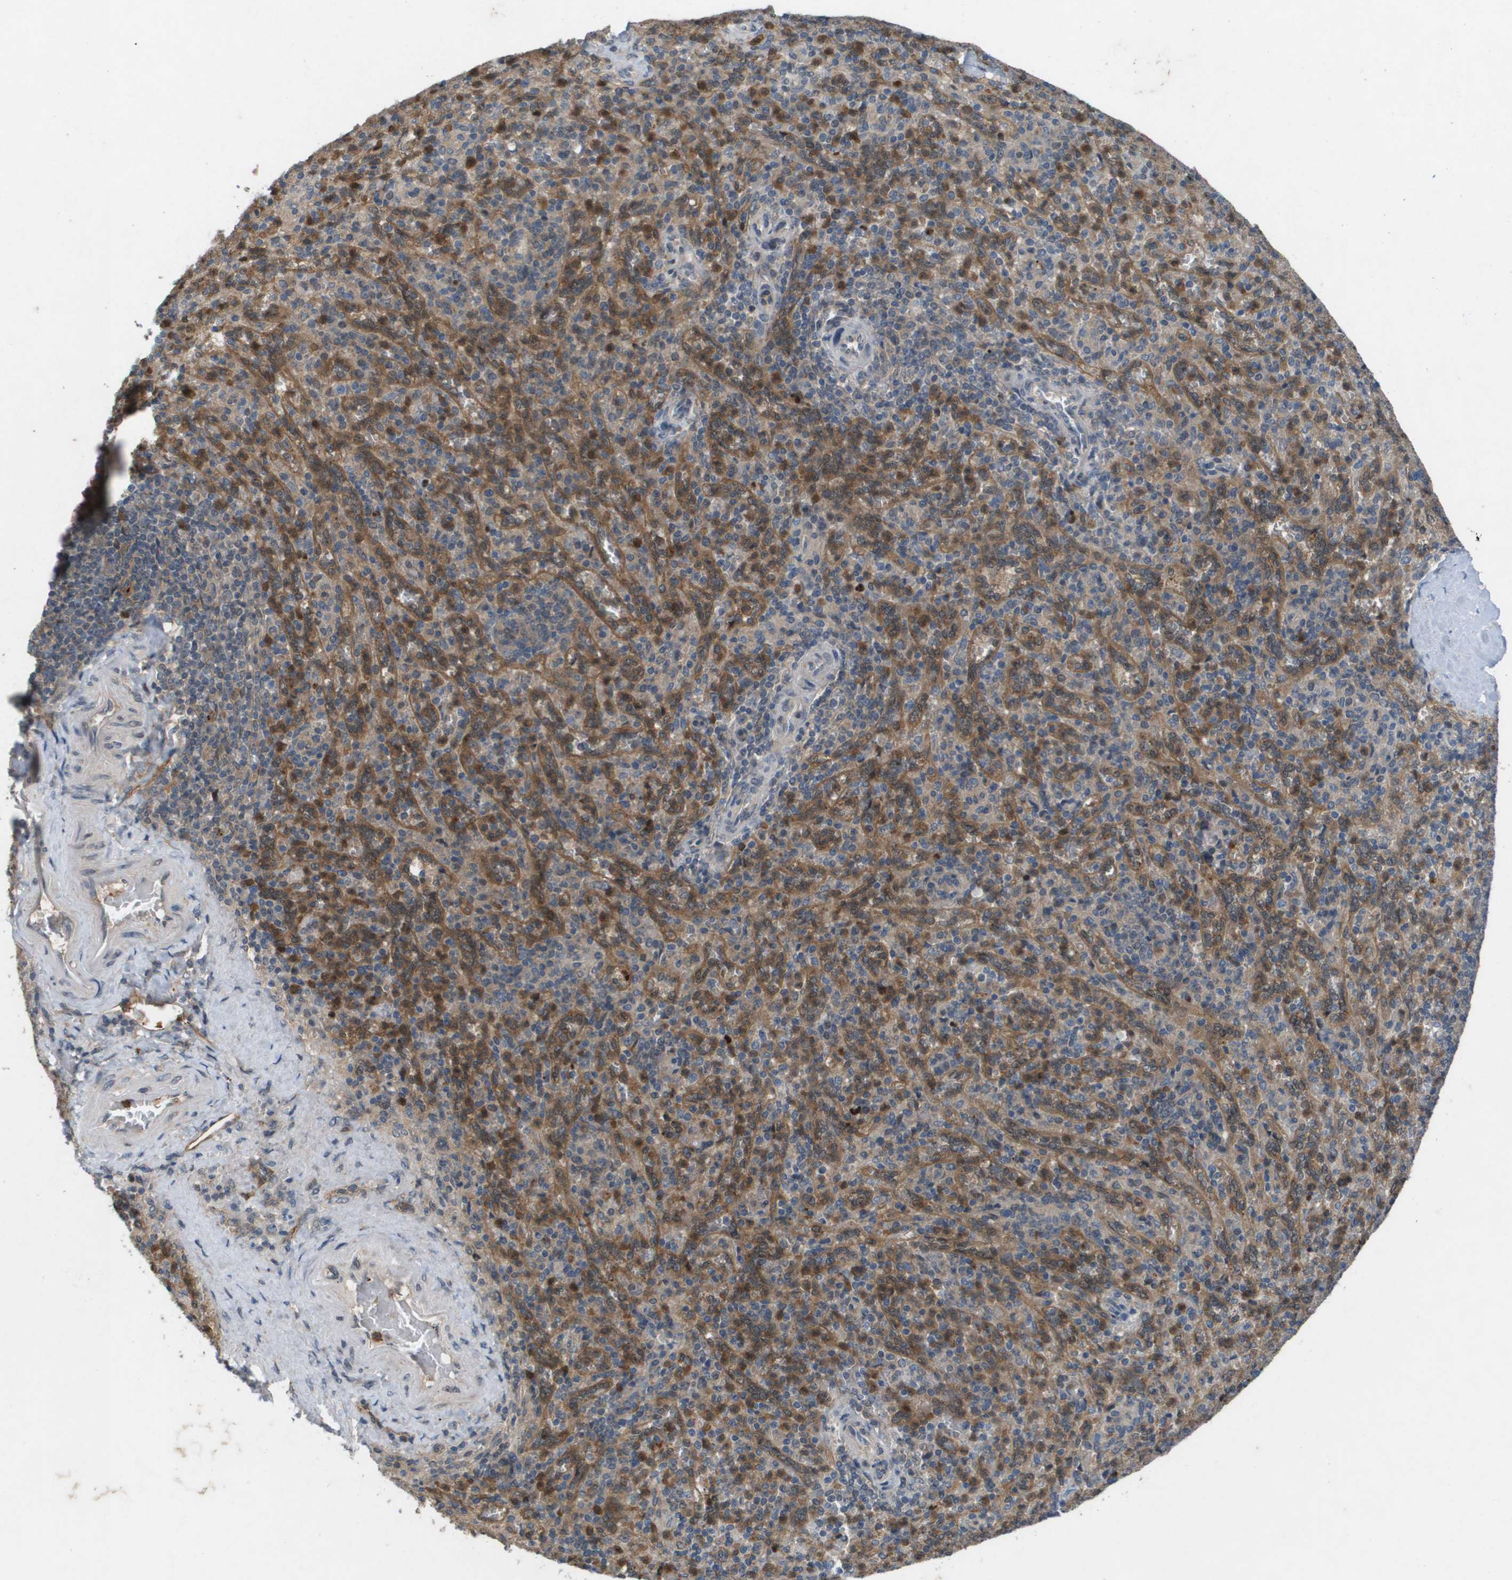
{"staining": {"intensity": "moderate", "quantity": ">75%", "location": "cytoplasmic/membranous"}, "tissue": "spleen", "cell_type": "Cells in red pulp", "image_type": "normal", "snomed": [{"axis": "morphology", "description": "Normal tissue, NOS"}, {"axis": "topography", "description": "Spleen"}], "caption": "High-power microscopy captured an IHC photomicrograph of unremarkable spleen, revealing moderate cytoplasmic/membranous staining in approximately >75% of cells in red pulp.", "gene": "PALD1", "patient": {"sex": "male", "age": 36}}